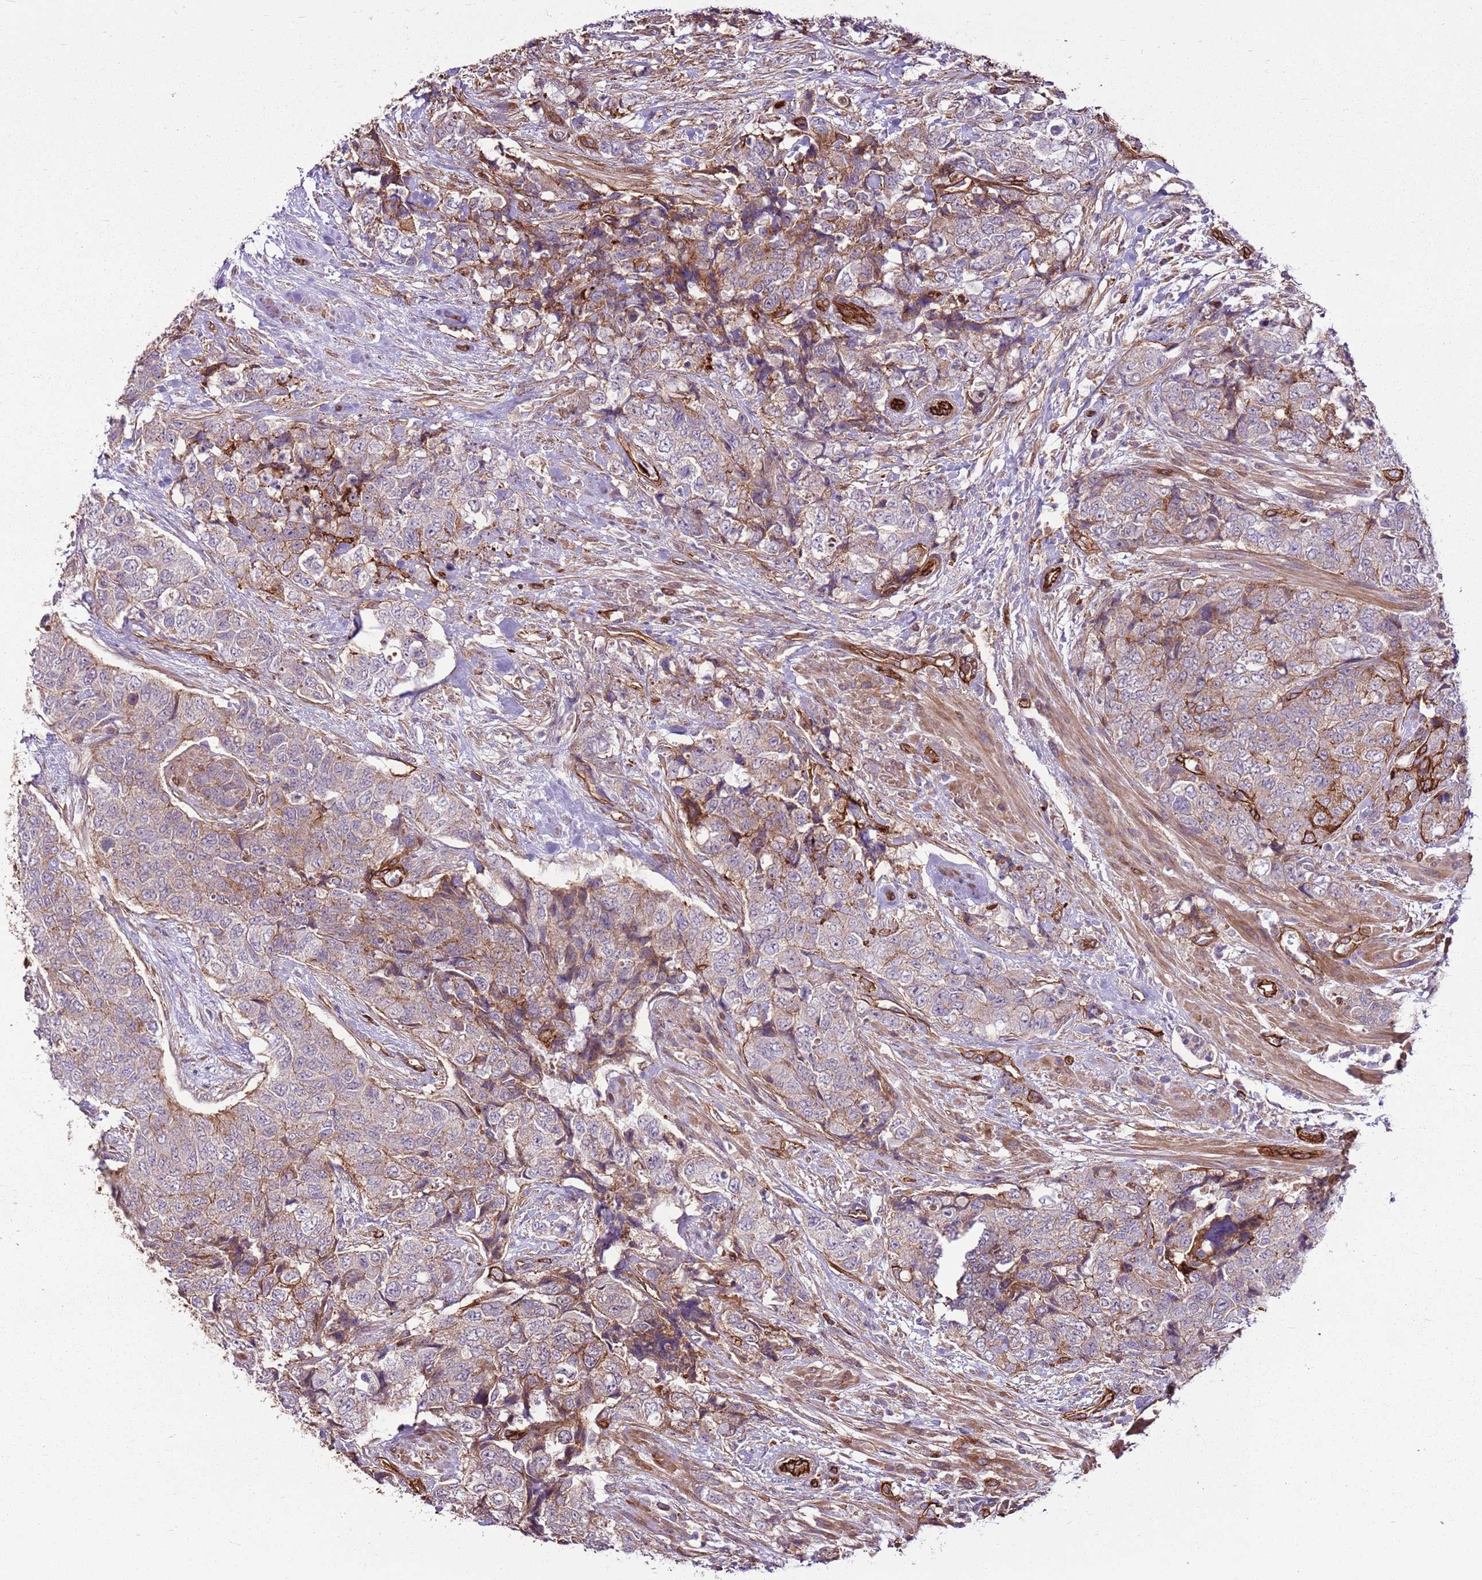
{"staining": {"intensity": "weak", "quantity": "25%-75%", "location": "cytoplasmic/membranous"}, "tissue": "urothelial cancer", "cell_type": "Tumor cells", "image_type": "cancer", "snomed": [{"axis": "morphology", "description": "Urothelial carcinoma, High grade"}, {"axis": "topography", "description": "Urinary bladder"}], "caption": "Urothelial cancer stained with a protein marker exhibits weak staining in tumor cells.", "gene": "ZNF827", "patient": {"sex": "female", "age": 78}}